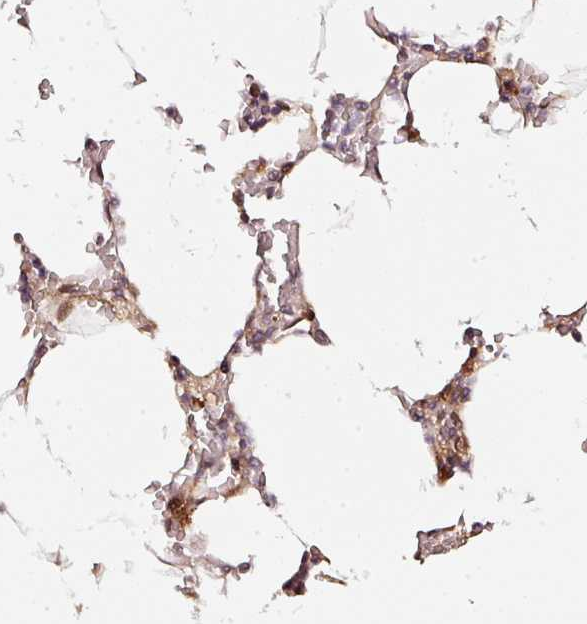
{"staining": {"intensity": "moderate", "quantity": "<25%", "location": "cytoplasmic/membranous"}, "tissue": "bone marrow", "cell_type": "Hematopoietic cells", "image_type": "normal", "snomed": [{"axis": "morphology", "description": "Normal tissue, NOS"}, {"axis": "topography", "description": "Bone marrow"}], "caption": "IHC image of unremarkable human bone marrow stained for a protein (brown), which reveals low levels of moderate cytoplasmic/membranous staining in about <25% of hematopoietic cells.", "gene": "RAB35", "patient": {"sex": "male", "age": 70}}